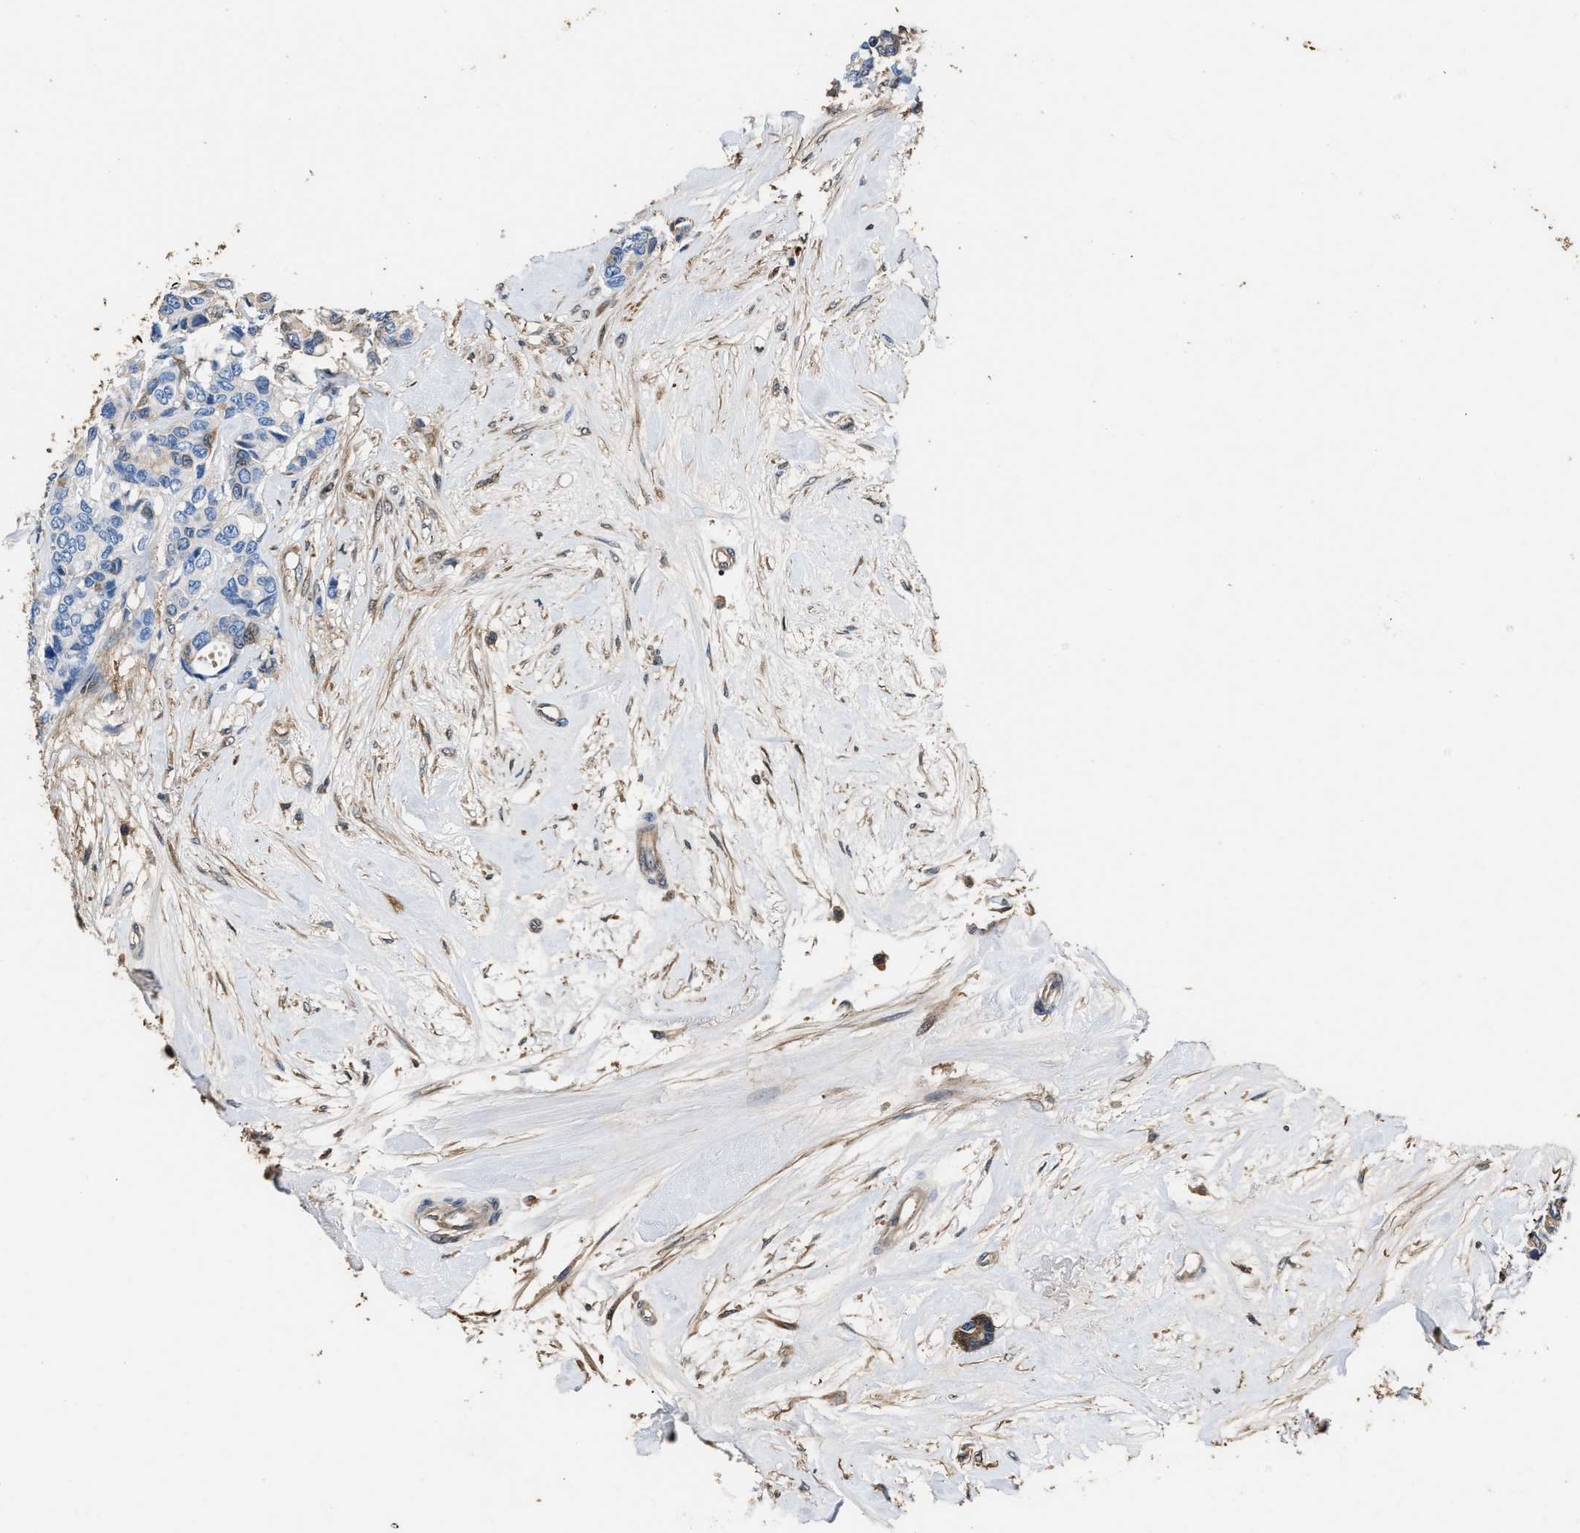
{"staining": {"intensity": "moderate", "quantity": "<25%", "location": "cytoplasmic/membranous,nuclear"}, "tissue": "breast cancer", "cell_type": "Tumor cells", "image_type": "cancer", "snomed": [{"axis": "morphology", "description": "Duct carcinoma"}, {"axis": "topography", "description": "Breast"}], "caption": "The histopathology image shows immunohistochemical staining of intraductal carcinoma (breast). There is moderate cytoplasmic/membranous and nuclear expression is identified in about <25% of tumor cells.", "gene": "GSTP1", "patient": {"sex": "female", "age": 87}}